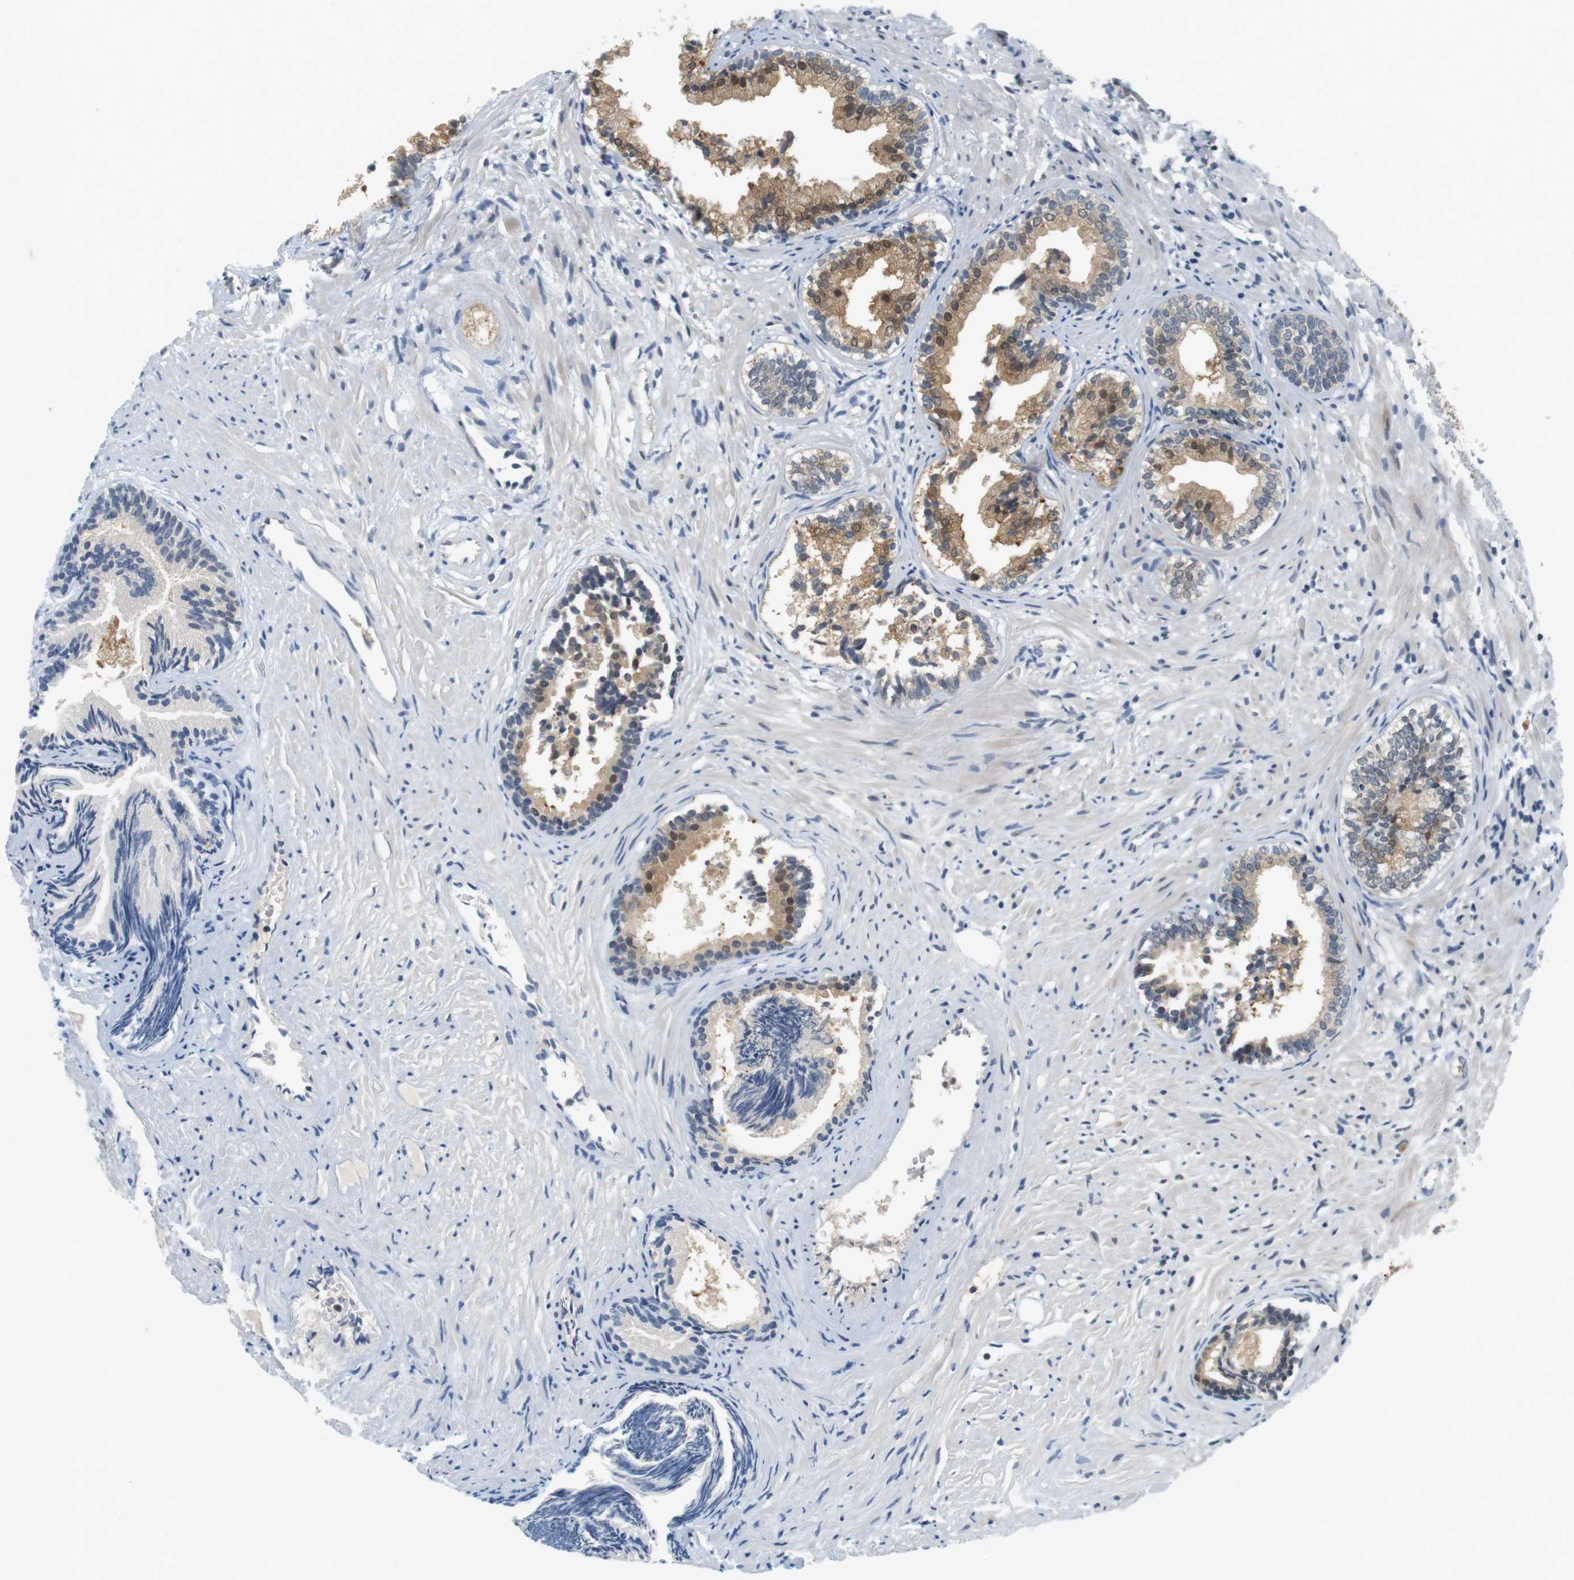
{"staining": {"intensity": "moderate", "quantity": "25%-75%", "location": "cytoplasmic/membranous"}, "tissue": "prostate", "cell_type": "Glandular cells", "image_type": "normal", "snomed": [{"axis": "morphology", "description": "Normal tissue, NOS"}, {"axis": "topography", "description": "Prostate"}], "caption": "High-power microscopy captured an immunohistochemistry (IHC) photomicrograph of unremarkable prostate, revealing moderate cytoplasmic/membranous expression in about 25%-75% of glandular cells. The staining was performed using DAB (3,3'-diaminobenzidine) to visualize the protein expression in brown, while the nuclei were stained in blue with hematoxylin (Magnification: 20x).", "gene": "WNT7A", "patient": {"sex": "male", "age": 76}}